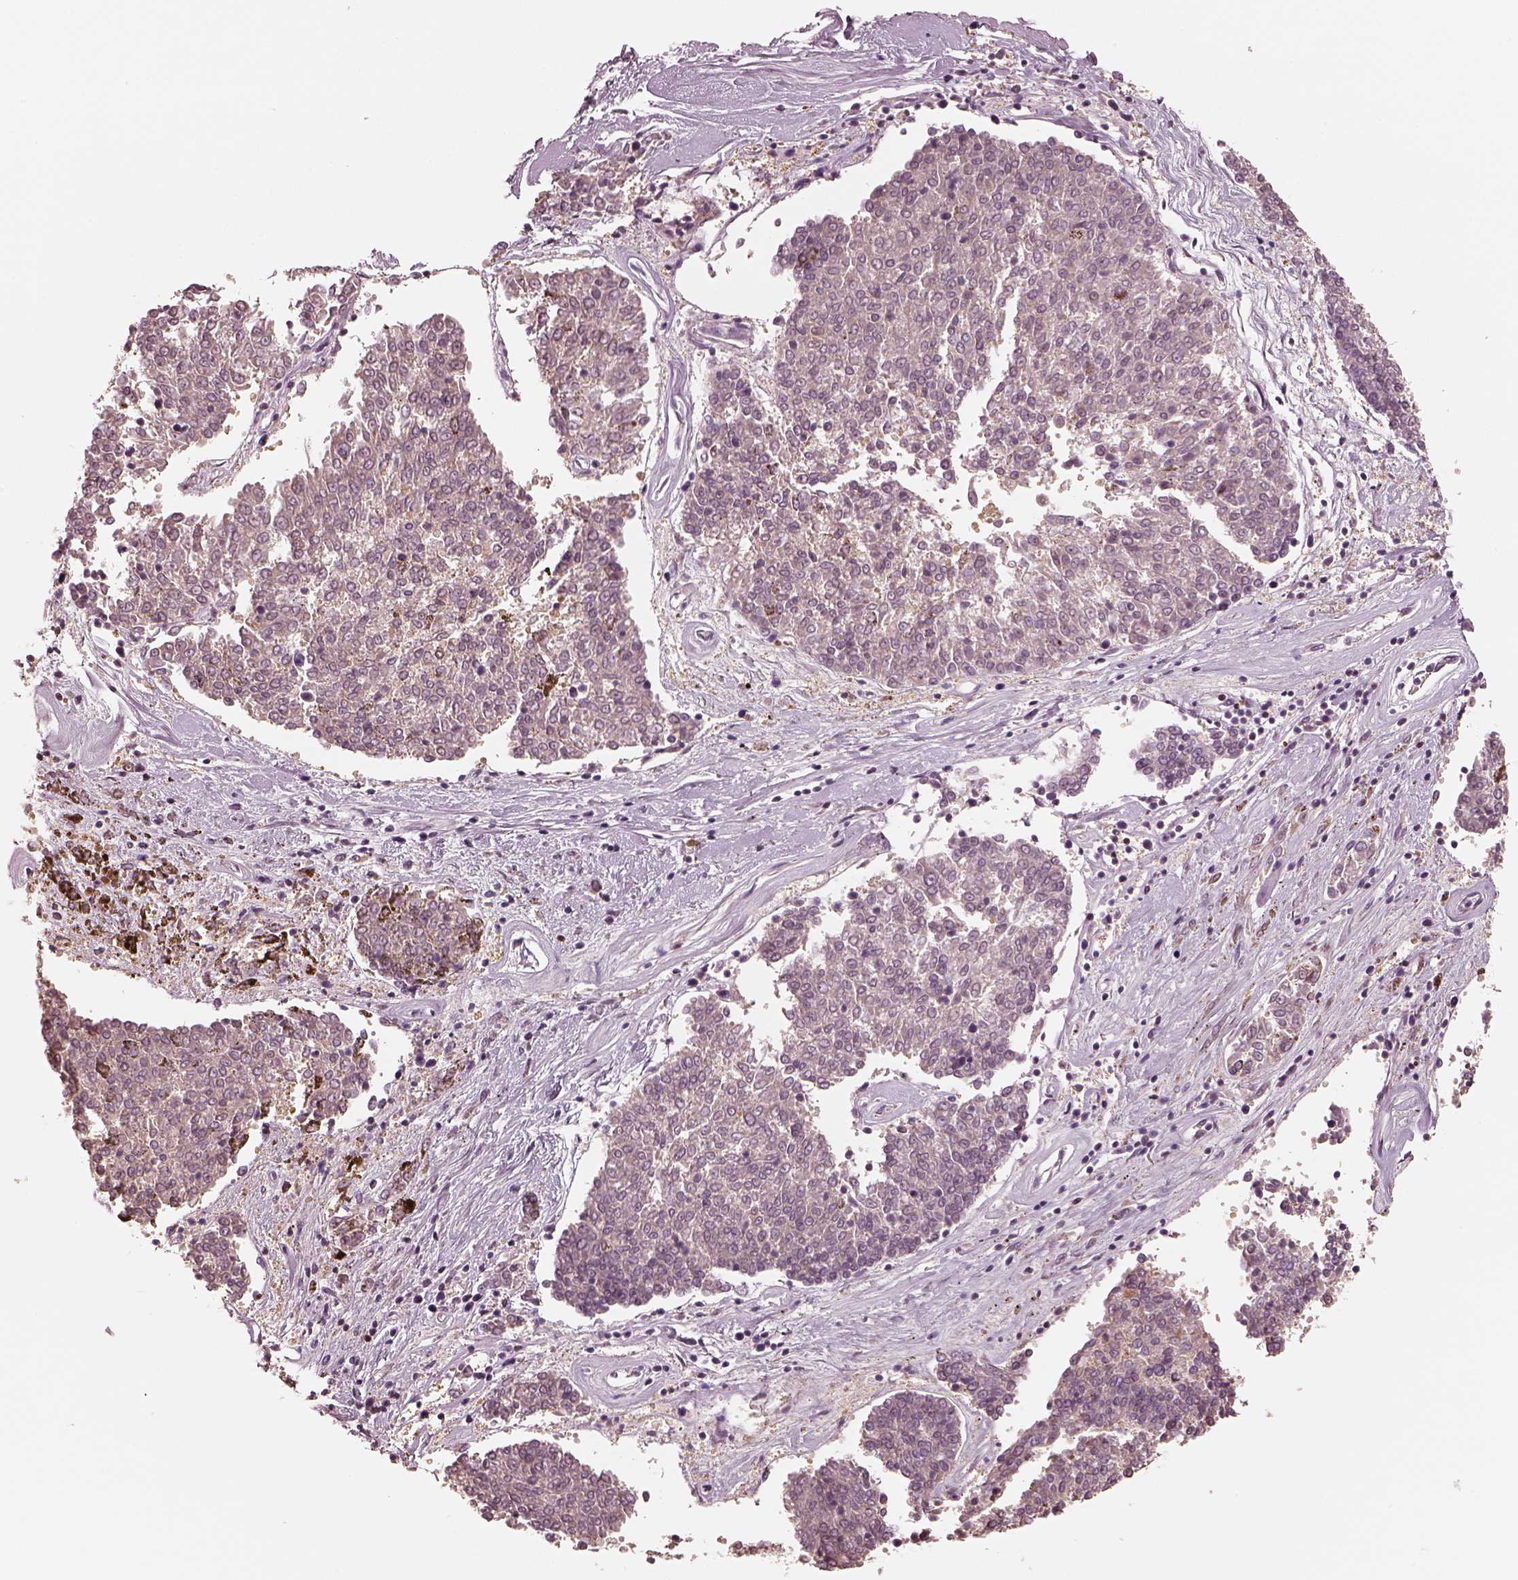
{"staining": {"intensity": "negative", "quantity": "none", "location": "none"}, "tissue": "melanoma", "cell_type": "Tumor cells", "image_type": "cancer", "snomed": [{"axis": "morphology", "description": "Malignant melanoma, NOS"}, {"axis": "topography", "description": "Skin"}], "caption": "High power microscopy photomicrograph of an IHC micrograph of melanoma, revealing no significant expression in tumor cells.", "gene": "EGR4", "patient": {"sex": "female", "age": 72}}